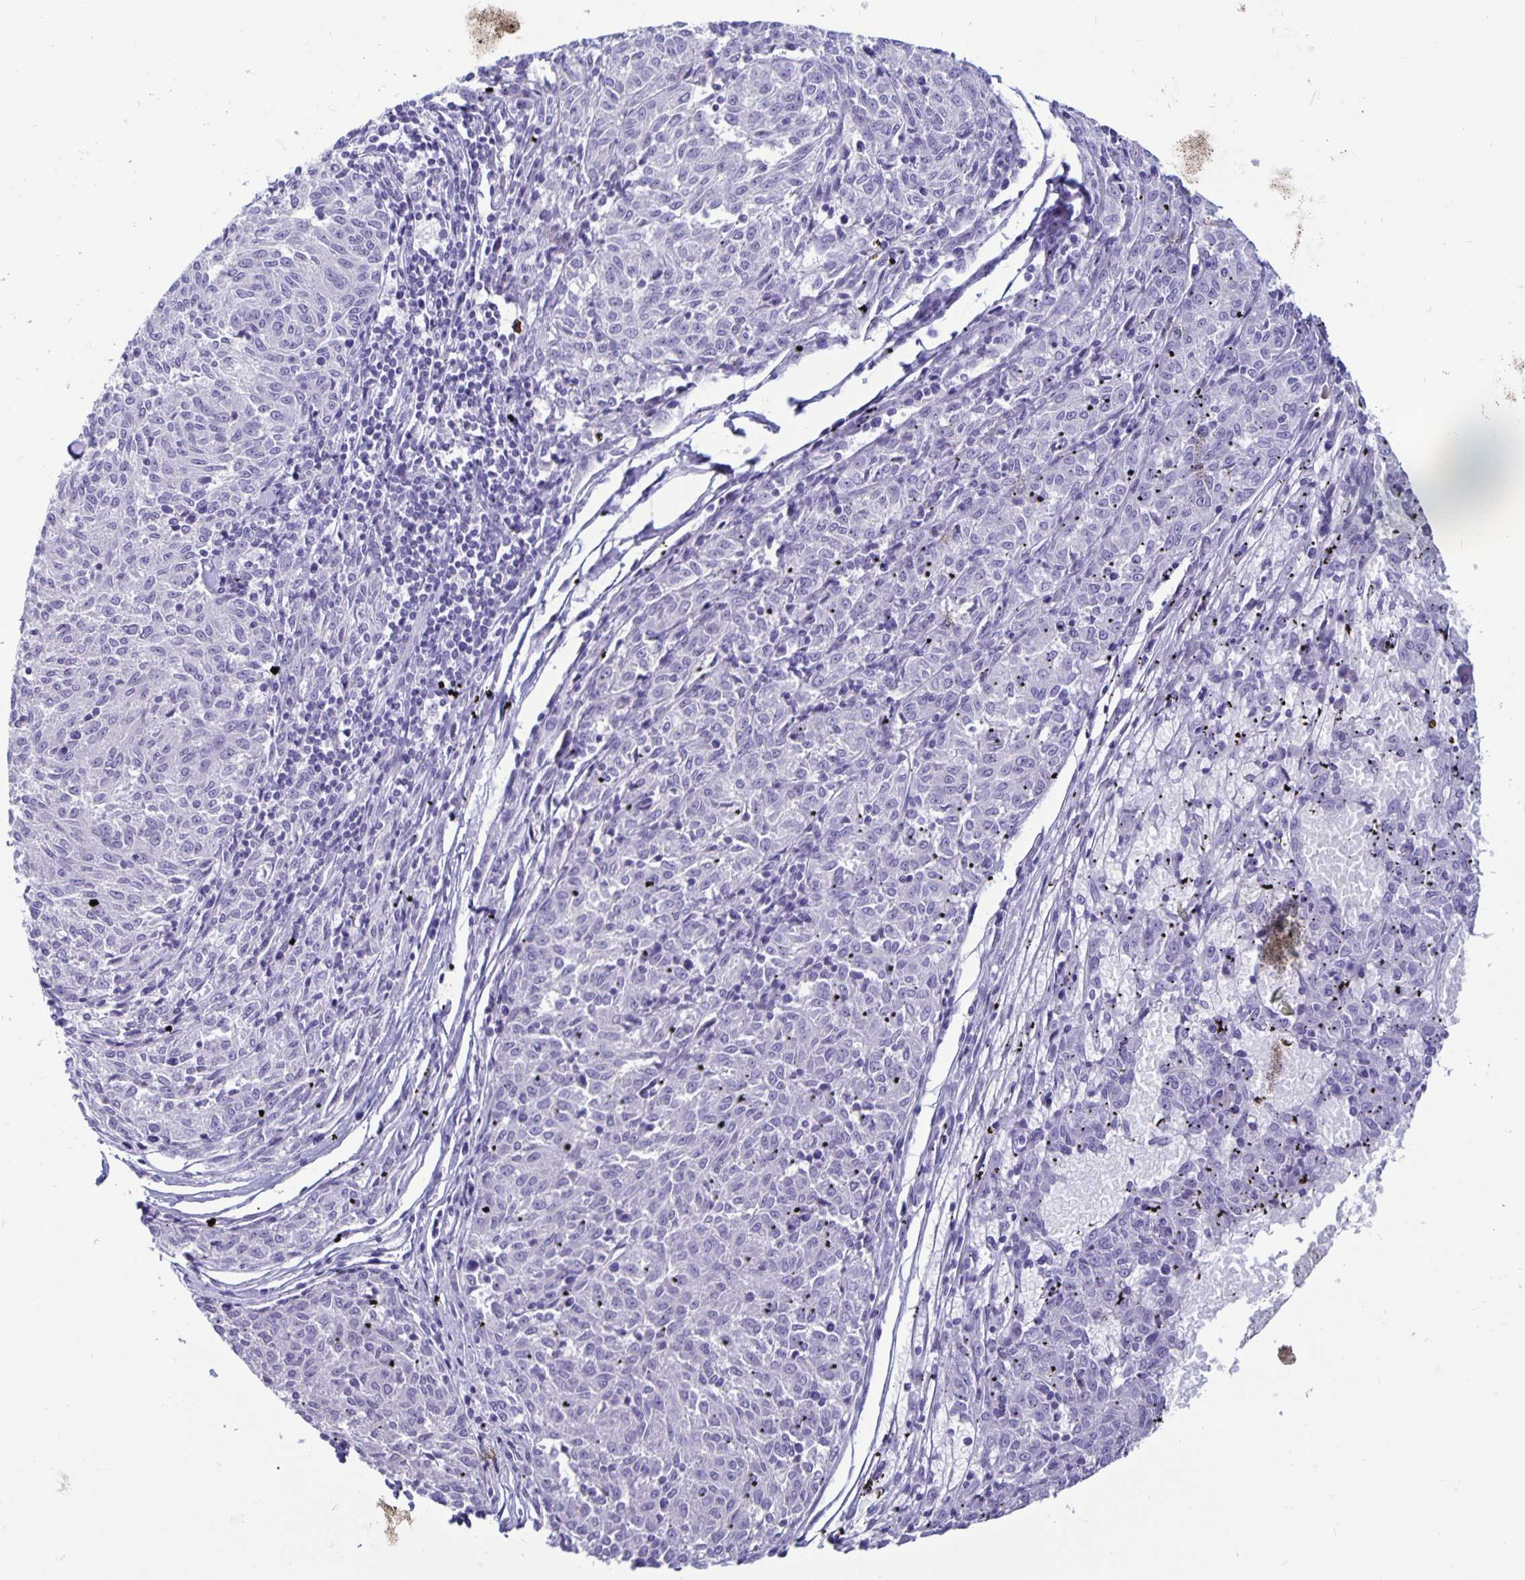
{"staining": {"intensity": "negative", "quantity": "none", "location": "none"}, "tissue": "melanoma", "cell_type": "Tumor cells", "image_type": "cancer", "snomed": [{"axis": "morphology", "description": "Malignant melanoma, NOS"}, {"axis": "topography", "description": "Skin"}], "caption": "Immunohistochemistry of human malignant melanoma displays no positivity in tumor cells. Brightfield microscopy of IHC stained with DAB (3,3'-diaminobenzidine) (brown) and hematoxylin (blue), captured at high magnification.", "gene": "BPIFA3", "patient": {"sex": "female", "age": 72}}